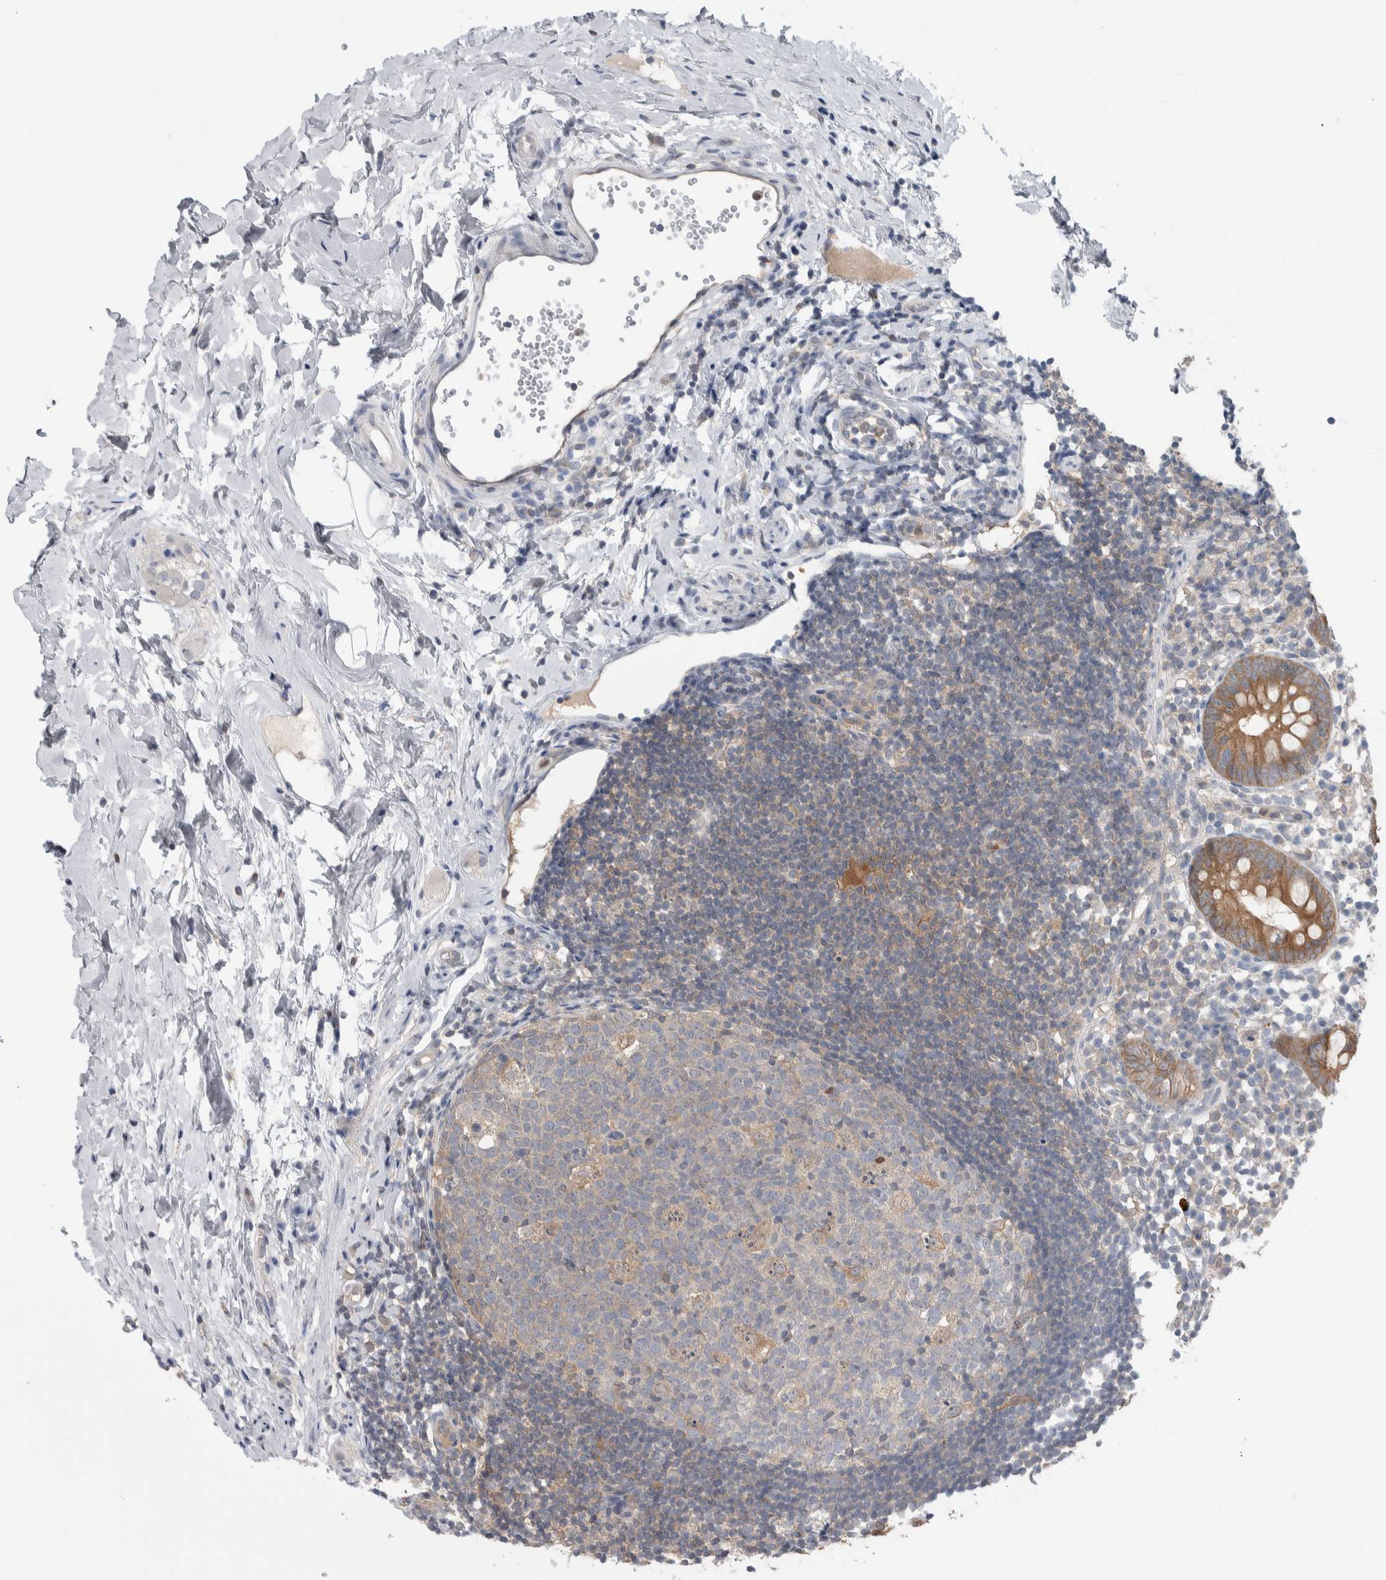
{"staining": {"intensity": "moderate", "quantity": ">75%", "location": "cytoplasmic/membranous"}, "tissue": "appendix", "cell_type": "Glandular cells", "image_type": "normal", "snomed": [{"axis": "morphology", "description": "Normal tissue, NOS"}, {"axis": "topography", "description": "Appendix"}], "caption": "Immunohistochemistry of unremarkable human appendix displays medium levels of moderate cytoplasmic/membranous expression in approximately >75% of glandular cells.", "gene": "HTATIP2", "patient": {"sex": "female", "age": 20}}